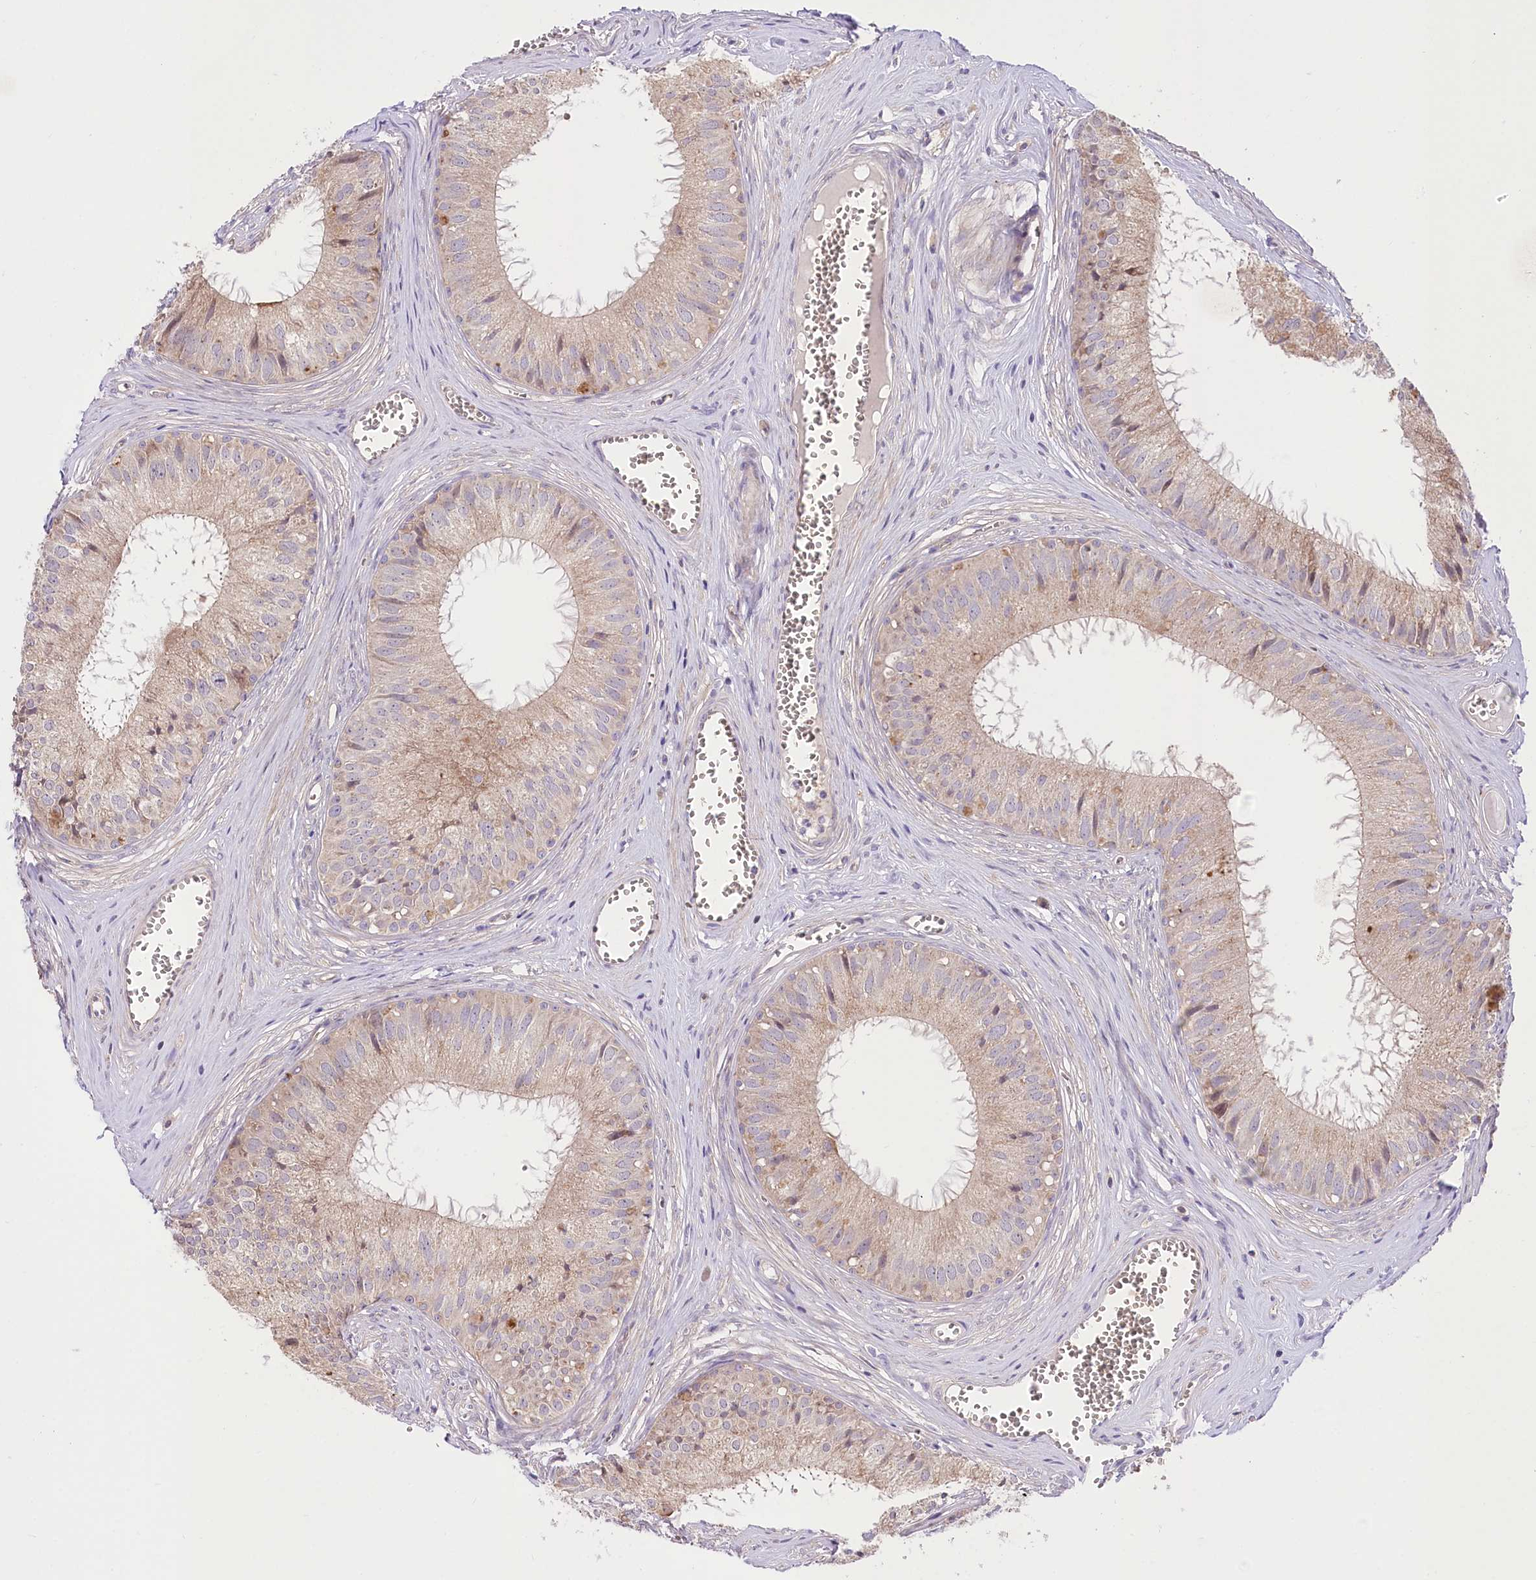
{"staining": {"intensity": "weak", "quantity": "25%-75%", "location": "cytoplasmic/membranous"}, "tissue": "epididymis", "cell_type": "Glandular cells", "image_type": "normal", "snomed": [{"axis": "morphology", "description": "Normal tissue, NOS"}, {"axis": "topography", "description": "Epididymis"}], "caption": "This image demonstrates immunohistochemistry staining of normal human epididymis, with low weak cytoplasmic/membranous positivity in about 25%-75% of glandular cells.", "gene": "TRUB1", "patient": {"sex": "male", "age": 36}}